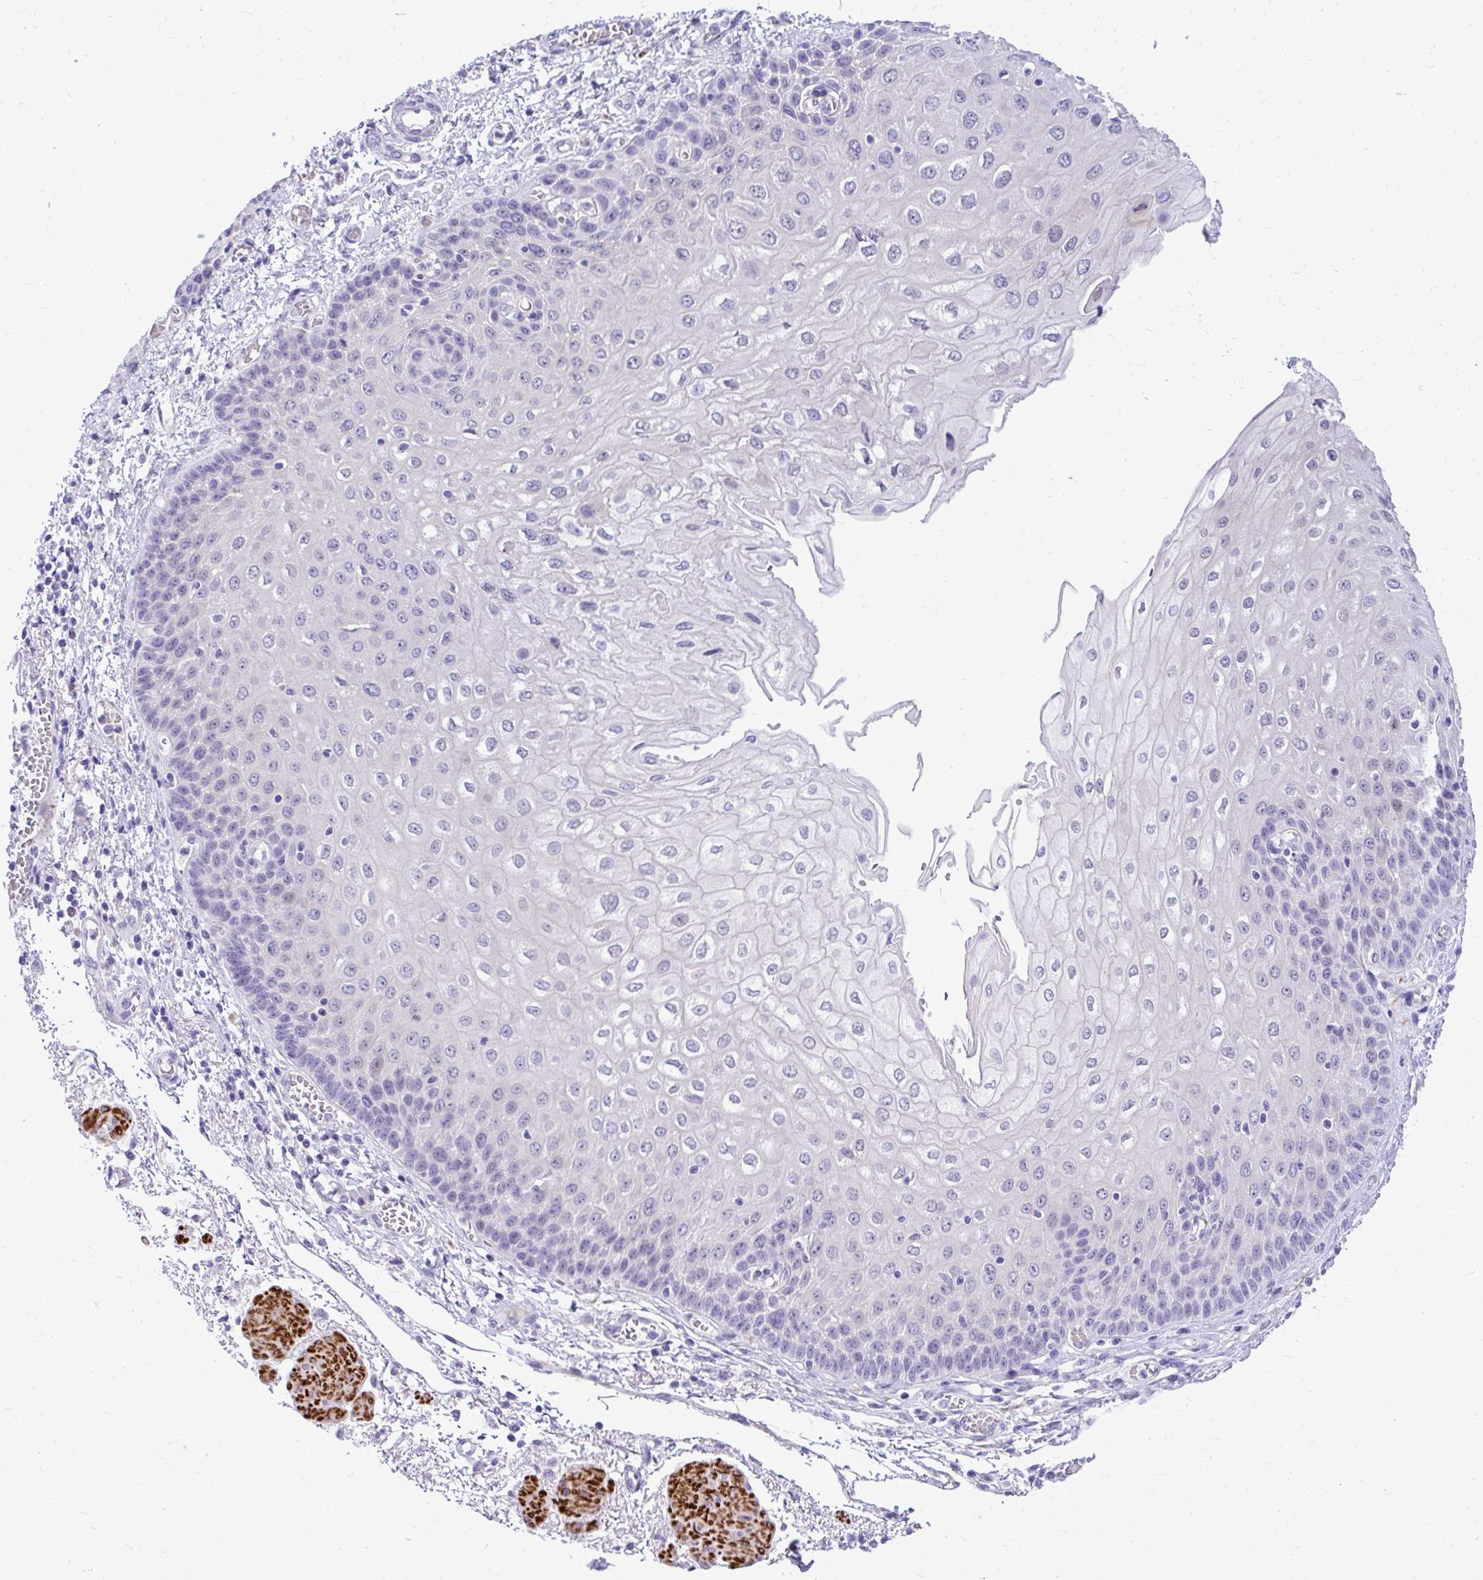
{"staining": {"intensity": "negative", "quantity": "none", "location": "none"}, "tissue": "esophagus", "cell_type": "Squamous epithelial cells", "image_type": "normal", "snomed": [{"axis": "morphology", "description": "Normal tissue, NOS"}, {"axis": "morphology", "description": "Adenocarcinoma, NOS"}, {"axis": "topography", "description": "Esophagus"}], "caption": "DAB immunohistochemical staining of benign human esophagus shows no significant positivity in squamous epithelial cells.", "gene": "ZSWIM9", "patient": {"sex": "male", "age": 81}}